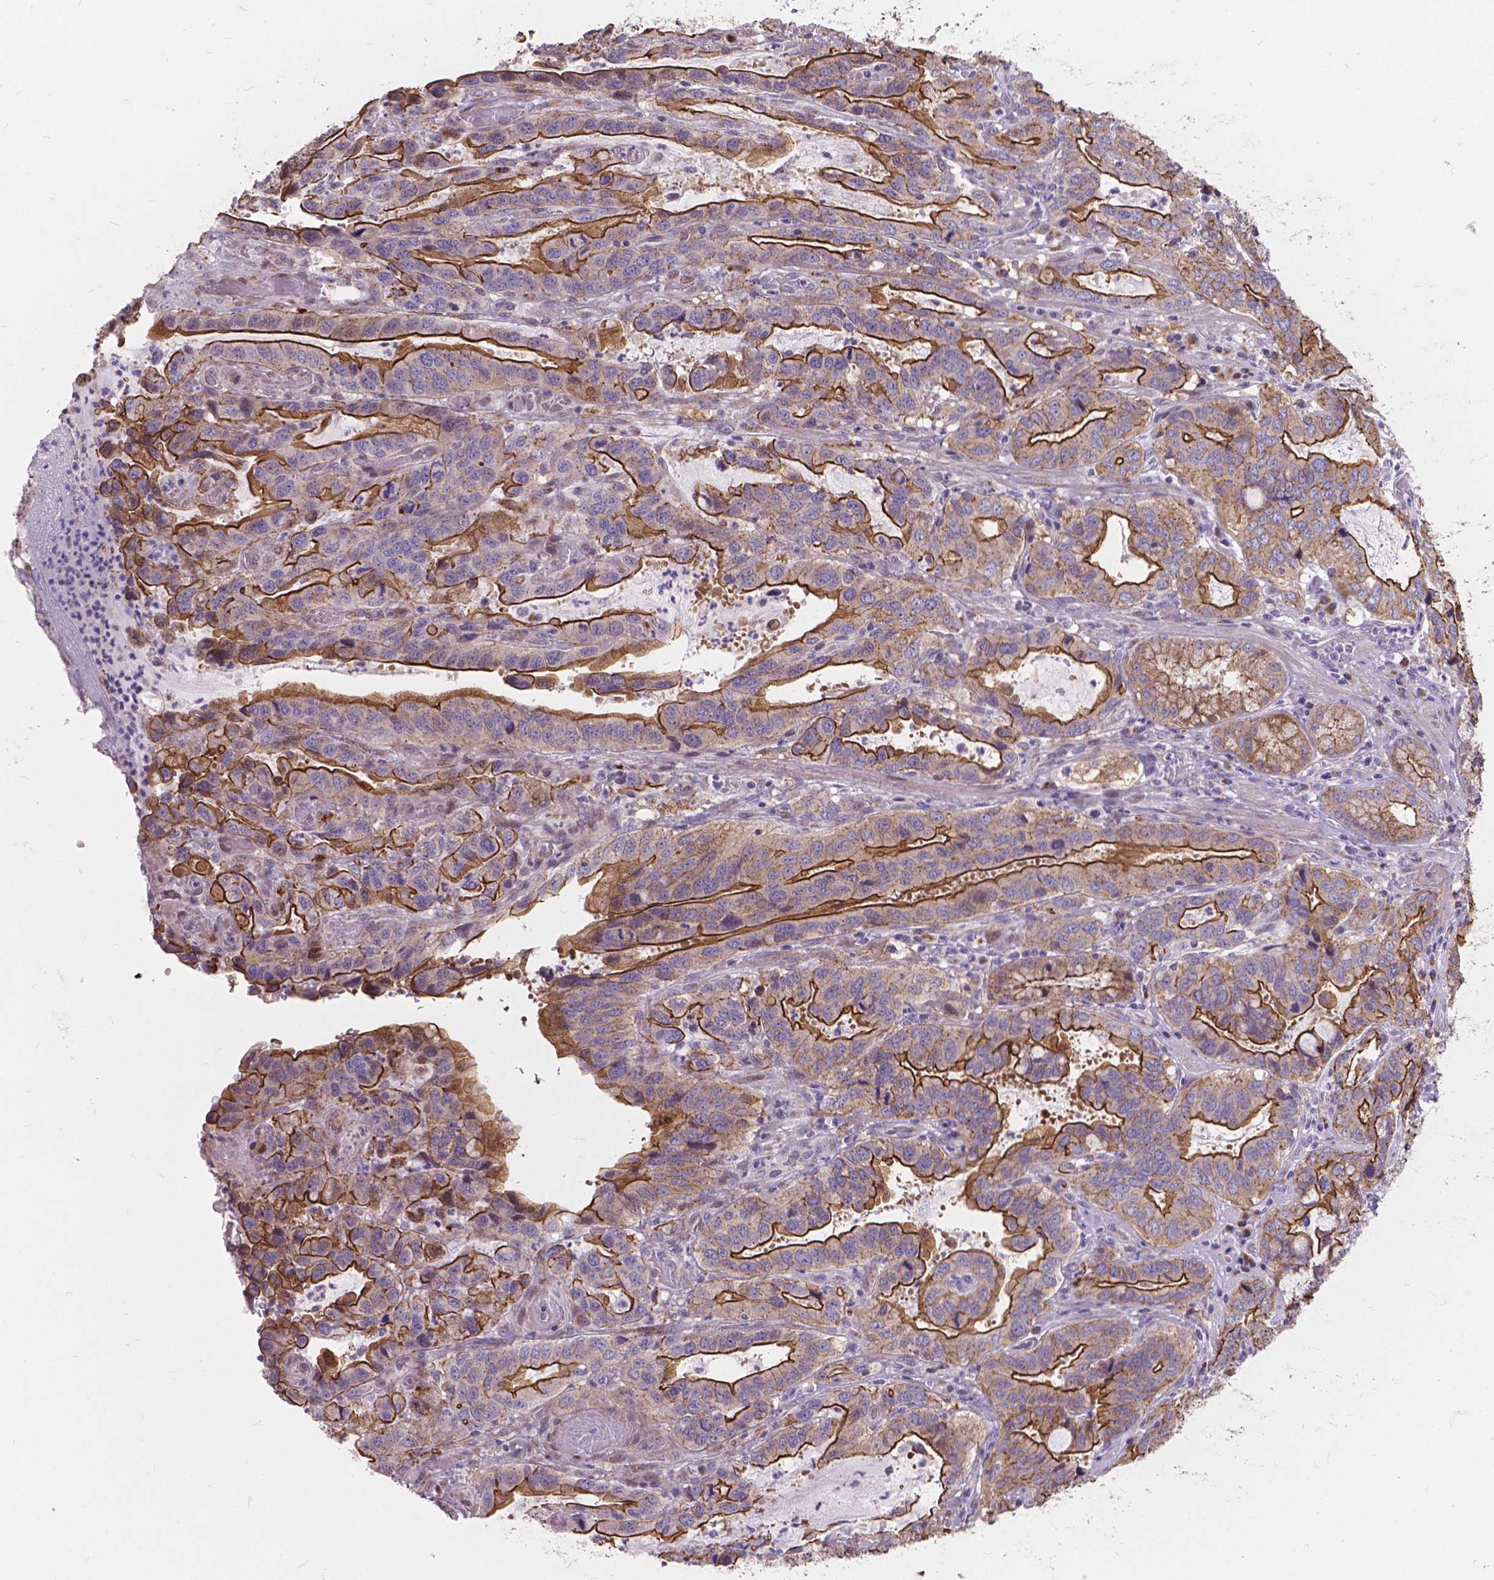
{"staining": {"intensity": "strong", "quantity": "25%-75%", "location": "cytoplasmic/membranous"}, "tissue": "stomach cancer", "cell_type": "Tumor cells", "image_type": "cancer", "snomed": [{"axis": "morphology", "description": "Adenocarcinoma, NOS"}, {"axis": "topography", "description": "Stomach, lower"}], "caption": "This is a micrograph of immunohistochemistry staining of stomach cancer, which shows strong positivity in the cytoplasmic/membranous of tumor cells.", "gene": "MYH14", "patient": {"sex": "female", "age": 76}}